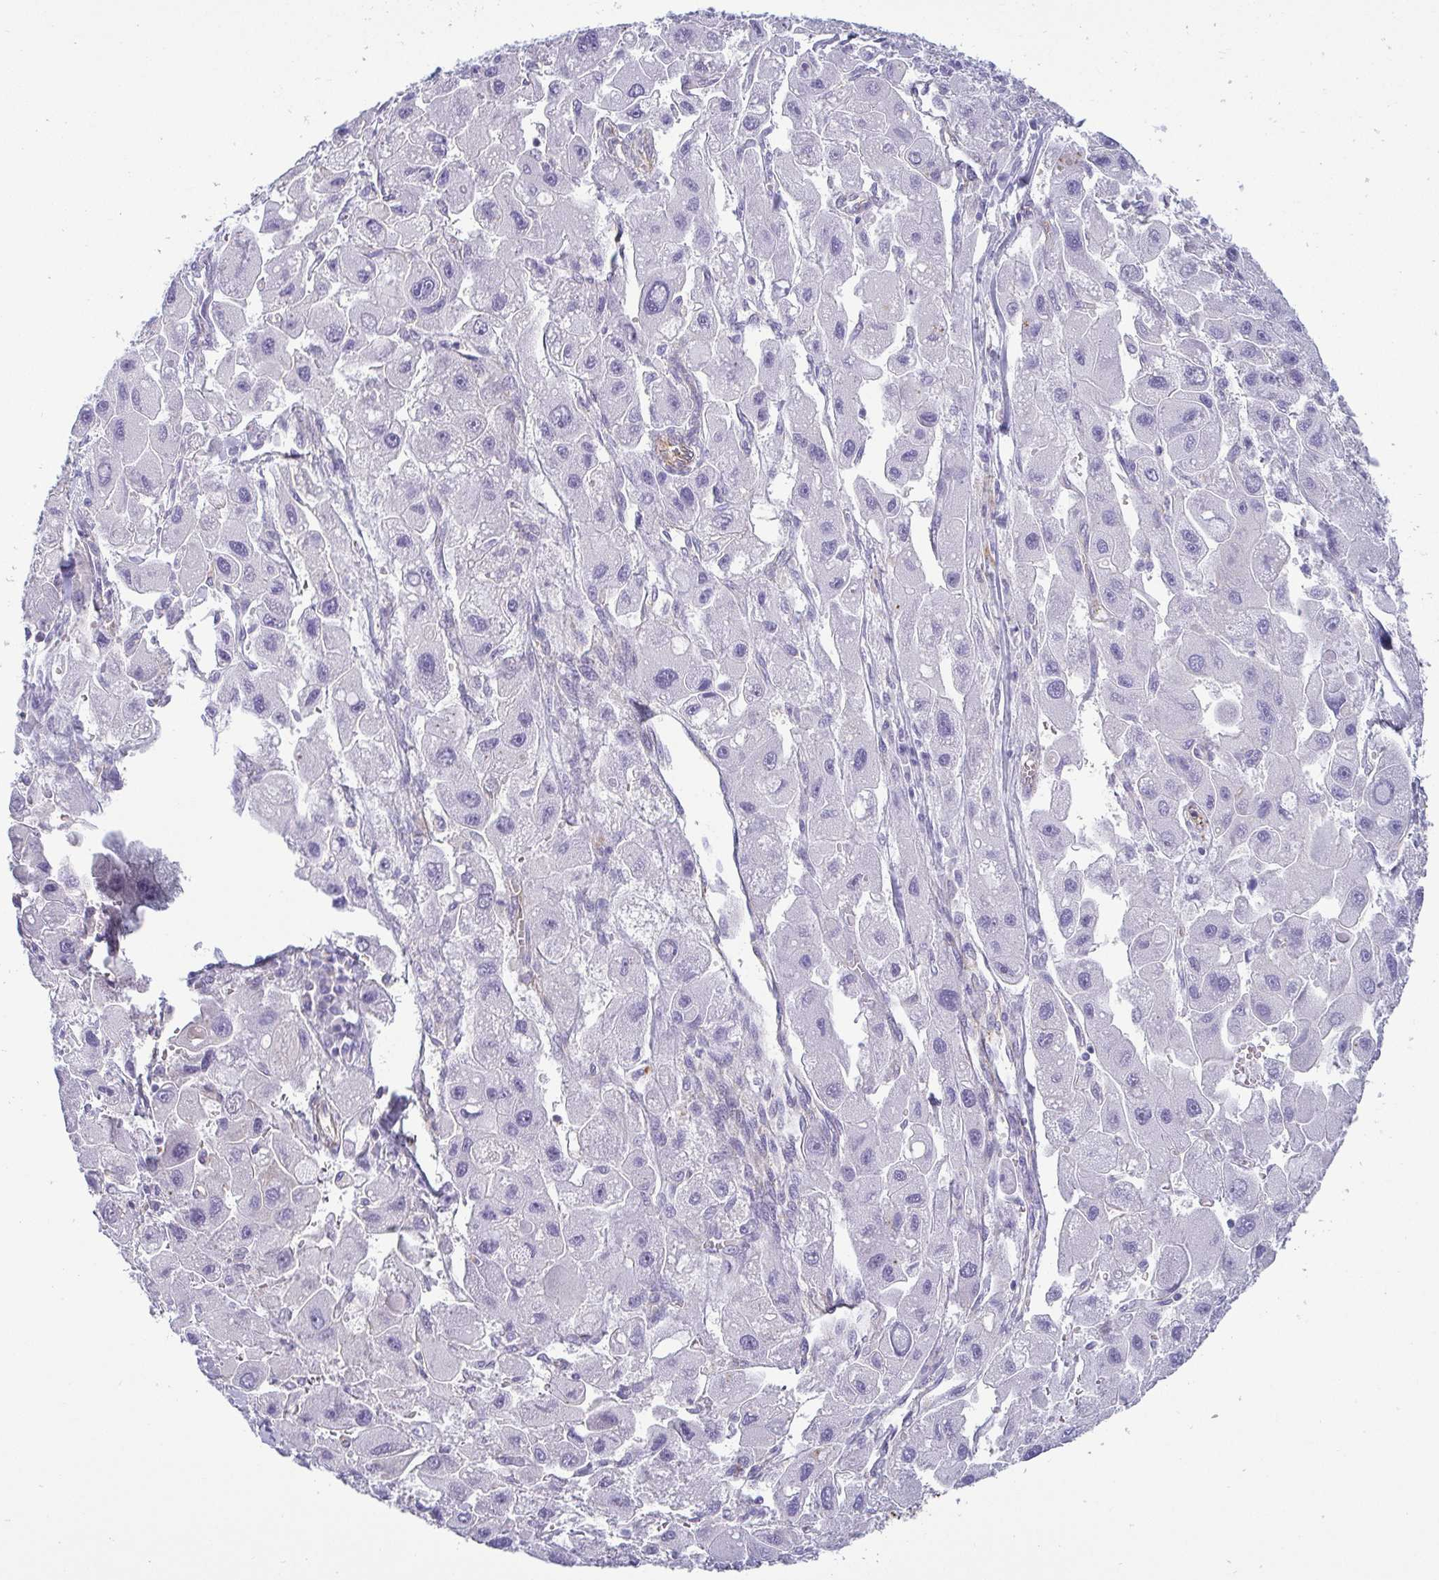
{"staining": {"intensity": "negative", "quantity": "none", "location": "none"}, "tissue": "liver cancer", "cell_type": "Tumor cells", "image_type": "cancer", "snomed": [{"axis": "morphology", "description": "Carcinoma, Hepatocellular, NOS"}, {"axis": "topography", "description": "Liver"}], "caption": "This is an IHC histopathology image of human liver hepatocellular carcinoma. There is no expression in tumor cells.", "gene": "LIMA1", "patient": {"sex": "male", "age": 24}}